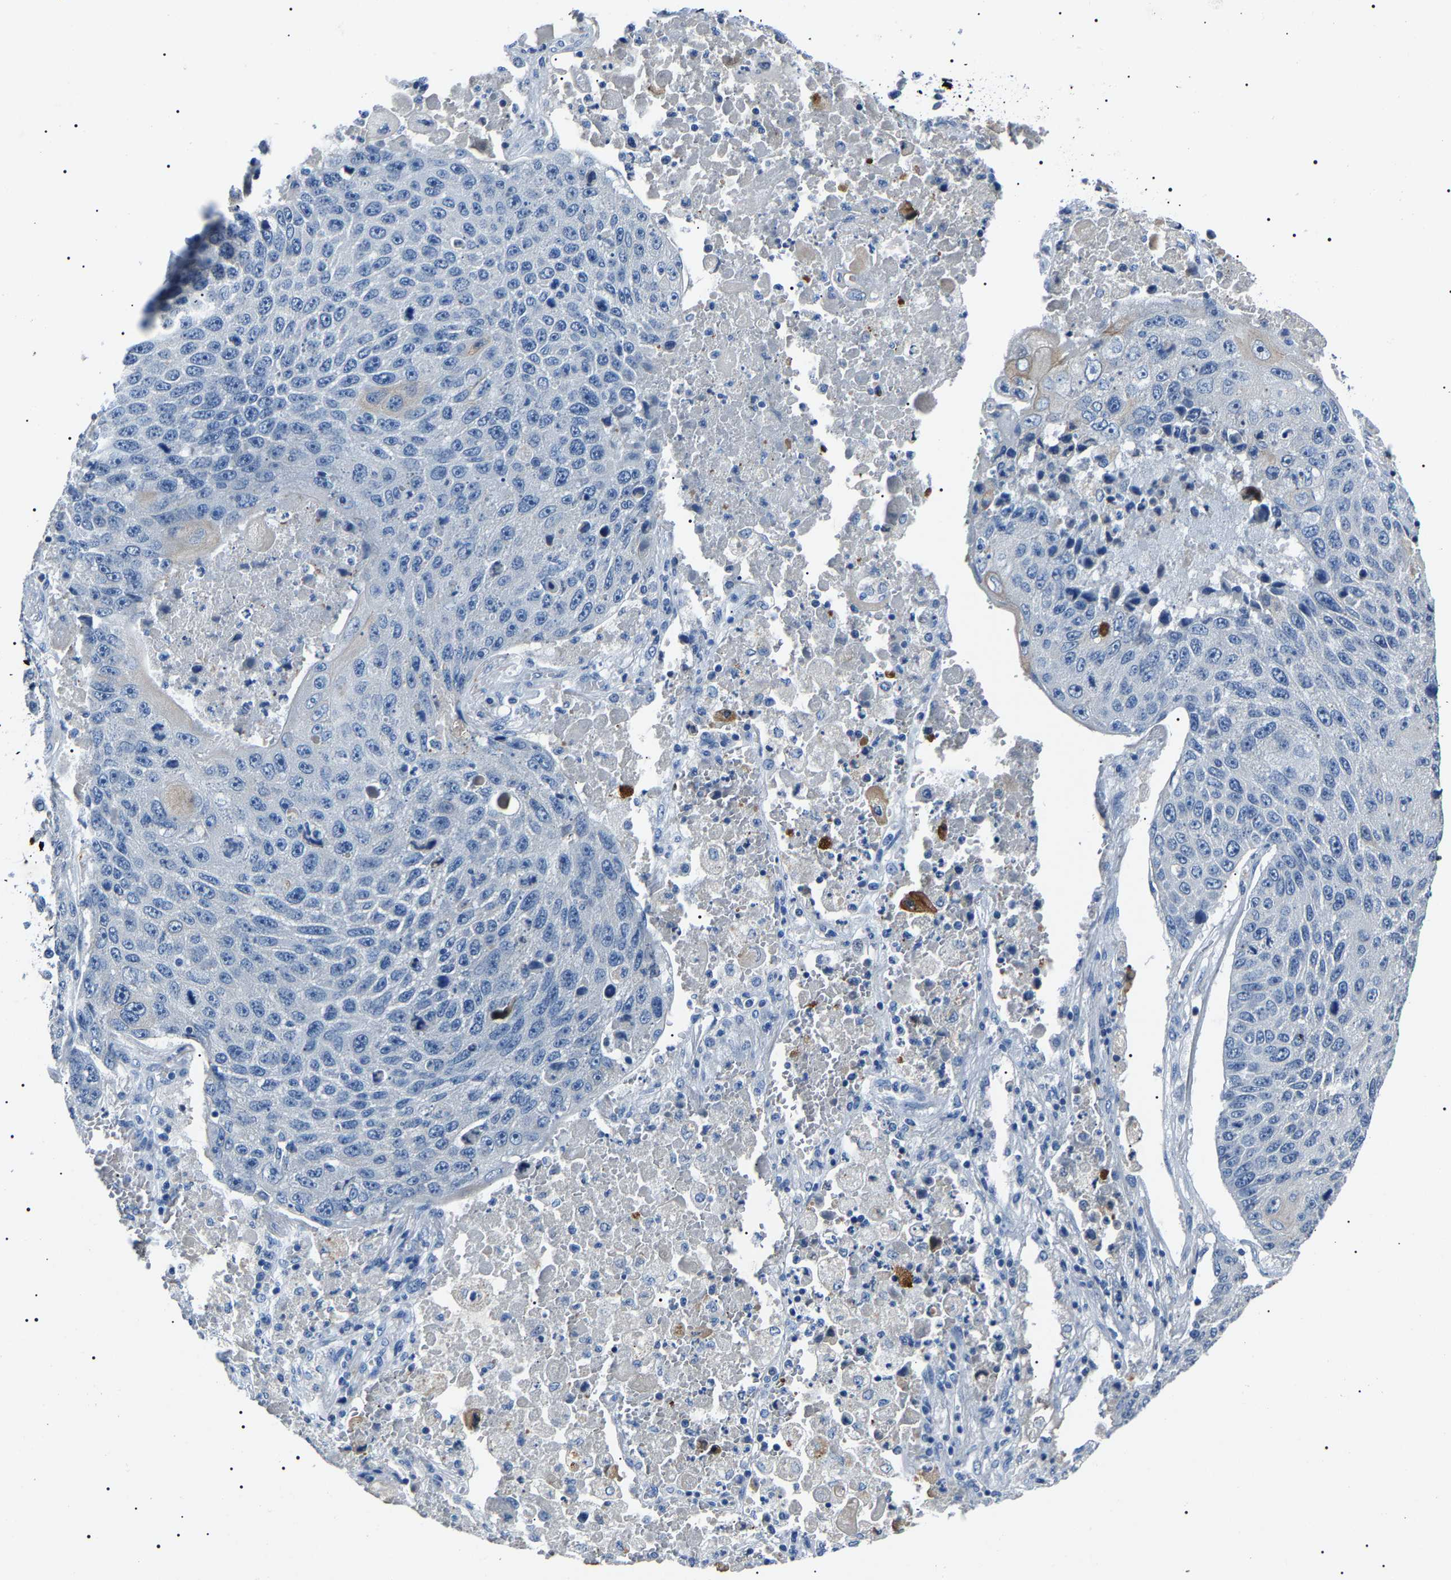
{"staining": {"intensity": "negative", "quantity": "none", "location": "none"}, "tissue": "lung cancer", "cell_type": "Tumor cells", "image_type": "cancer", "snomed": [{"axis": "morphology", "description": "Squamous cell carcinoma, NOS"}, {"axis": "topography", "description": "Lung"}], "caption": "Tumor cells show no significant positivity in lung cancer.", "gene": "KLK15", "patient": {"sex": "male", "age": 61}}